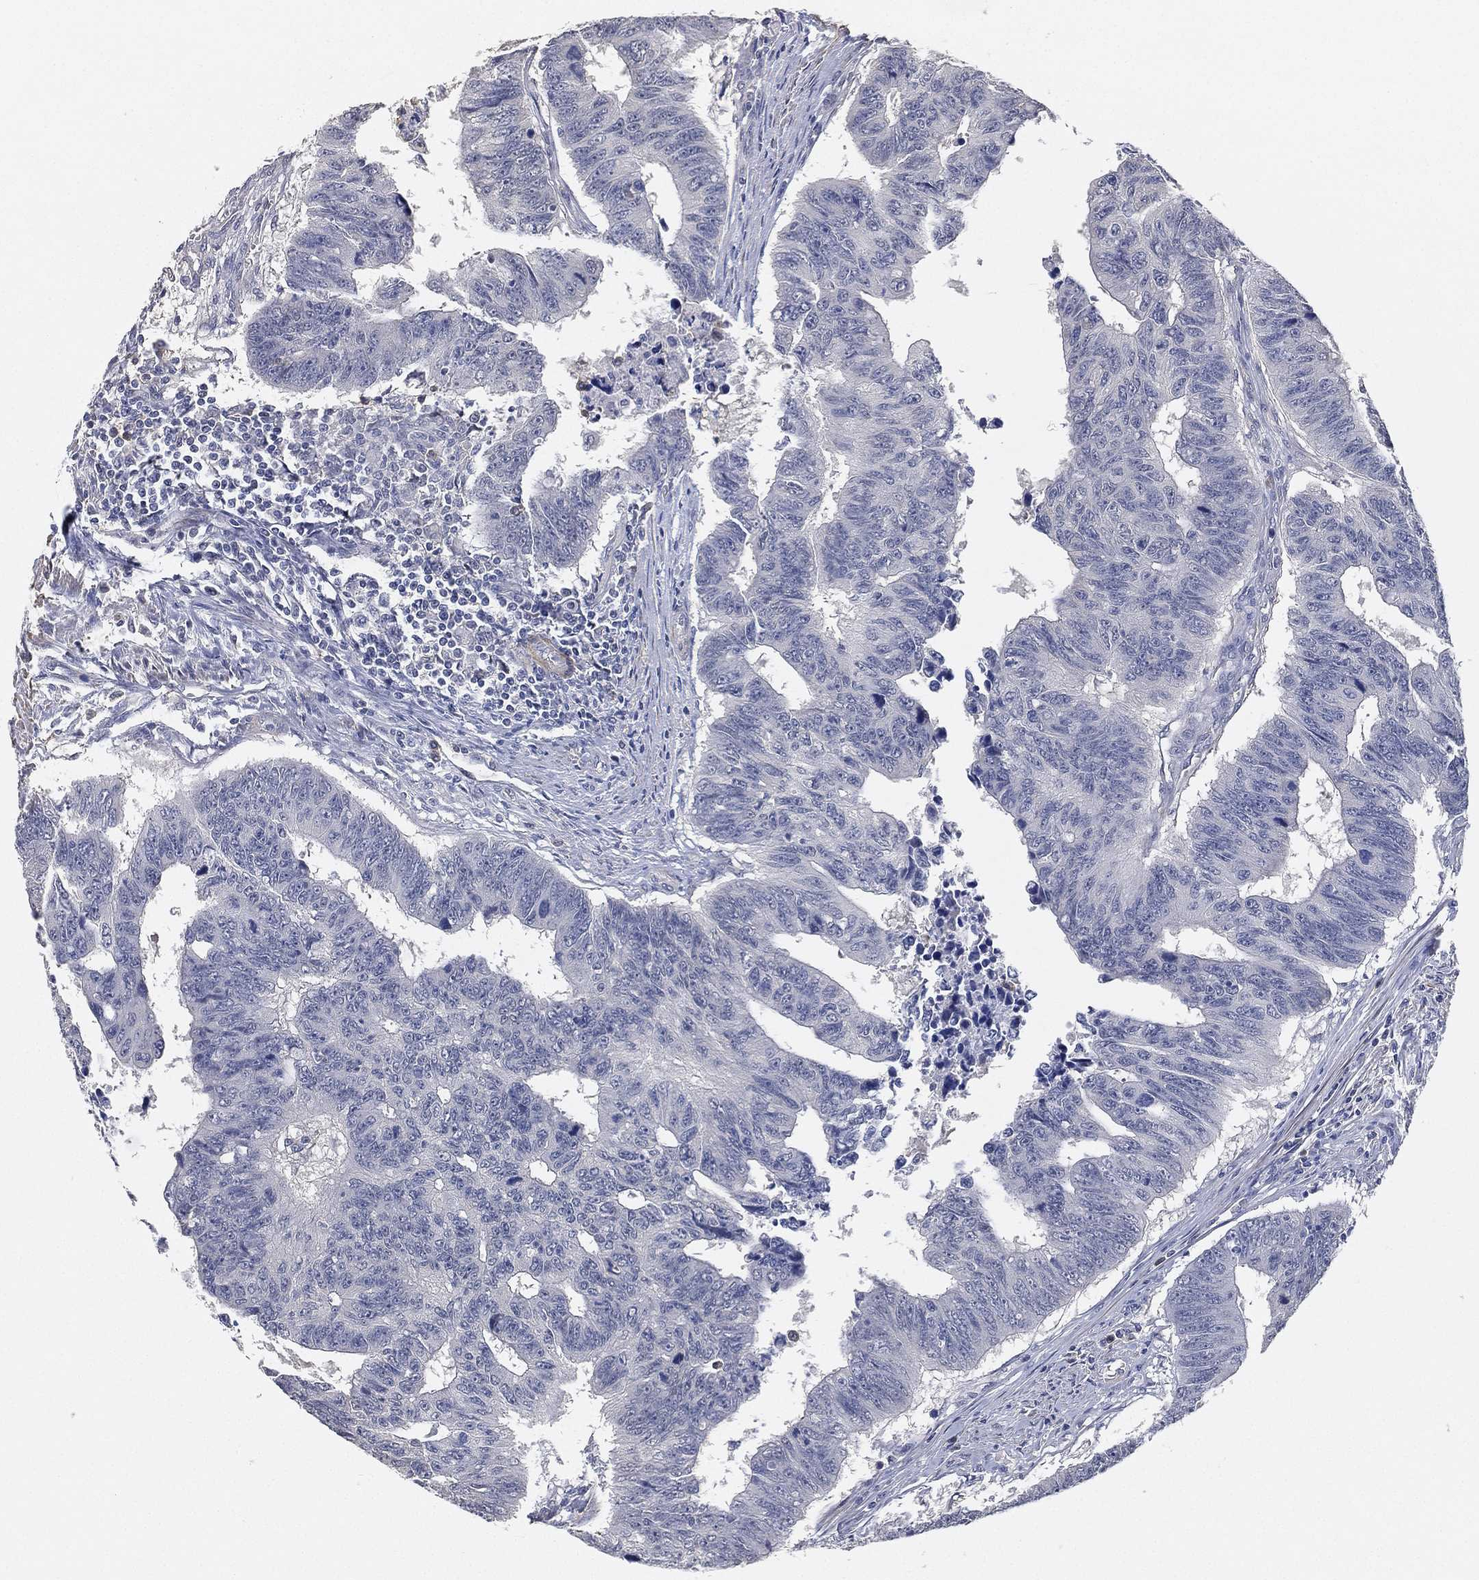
{"staining": {"intensity": "negative", "quantity": "none", "location": "none"}, "tissue": "colorectal cancer", "cell_type": "Tumor cells", "image_type": "cancer", "snomed": [{"axis": "morphology", "description": "Adenocarcinoma, NOS"}, {"axis": "topography", "description": "Rectum"}], "caption": "Protein analysis of colorectal cancer (adenocarcinoma) exhibits no significant positivity in tumor cells. (Brightfield microscopy of DAB immunohistochemistry at high magnification).", "gene": "GPR61", "patient": {"sex": "female", "age": 85}}